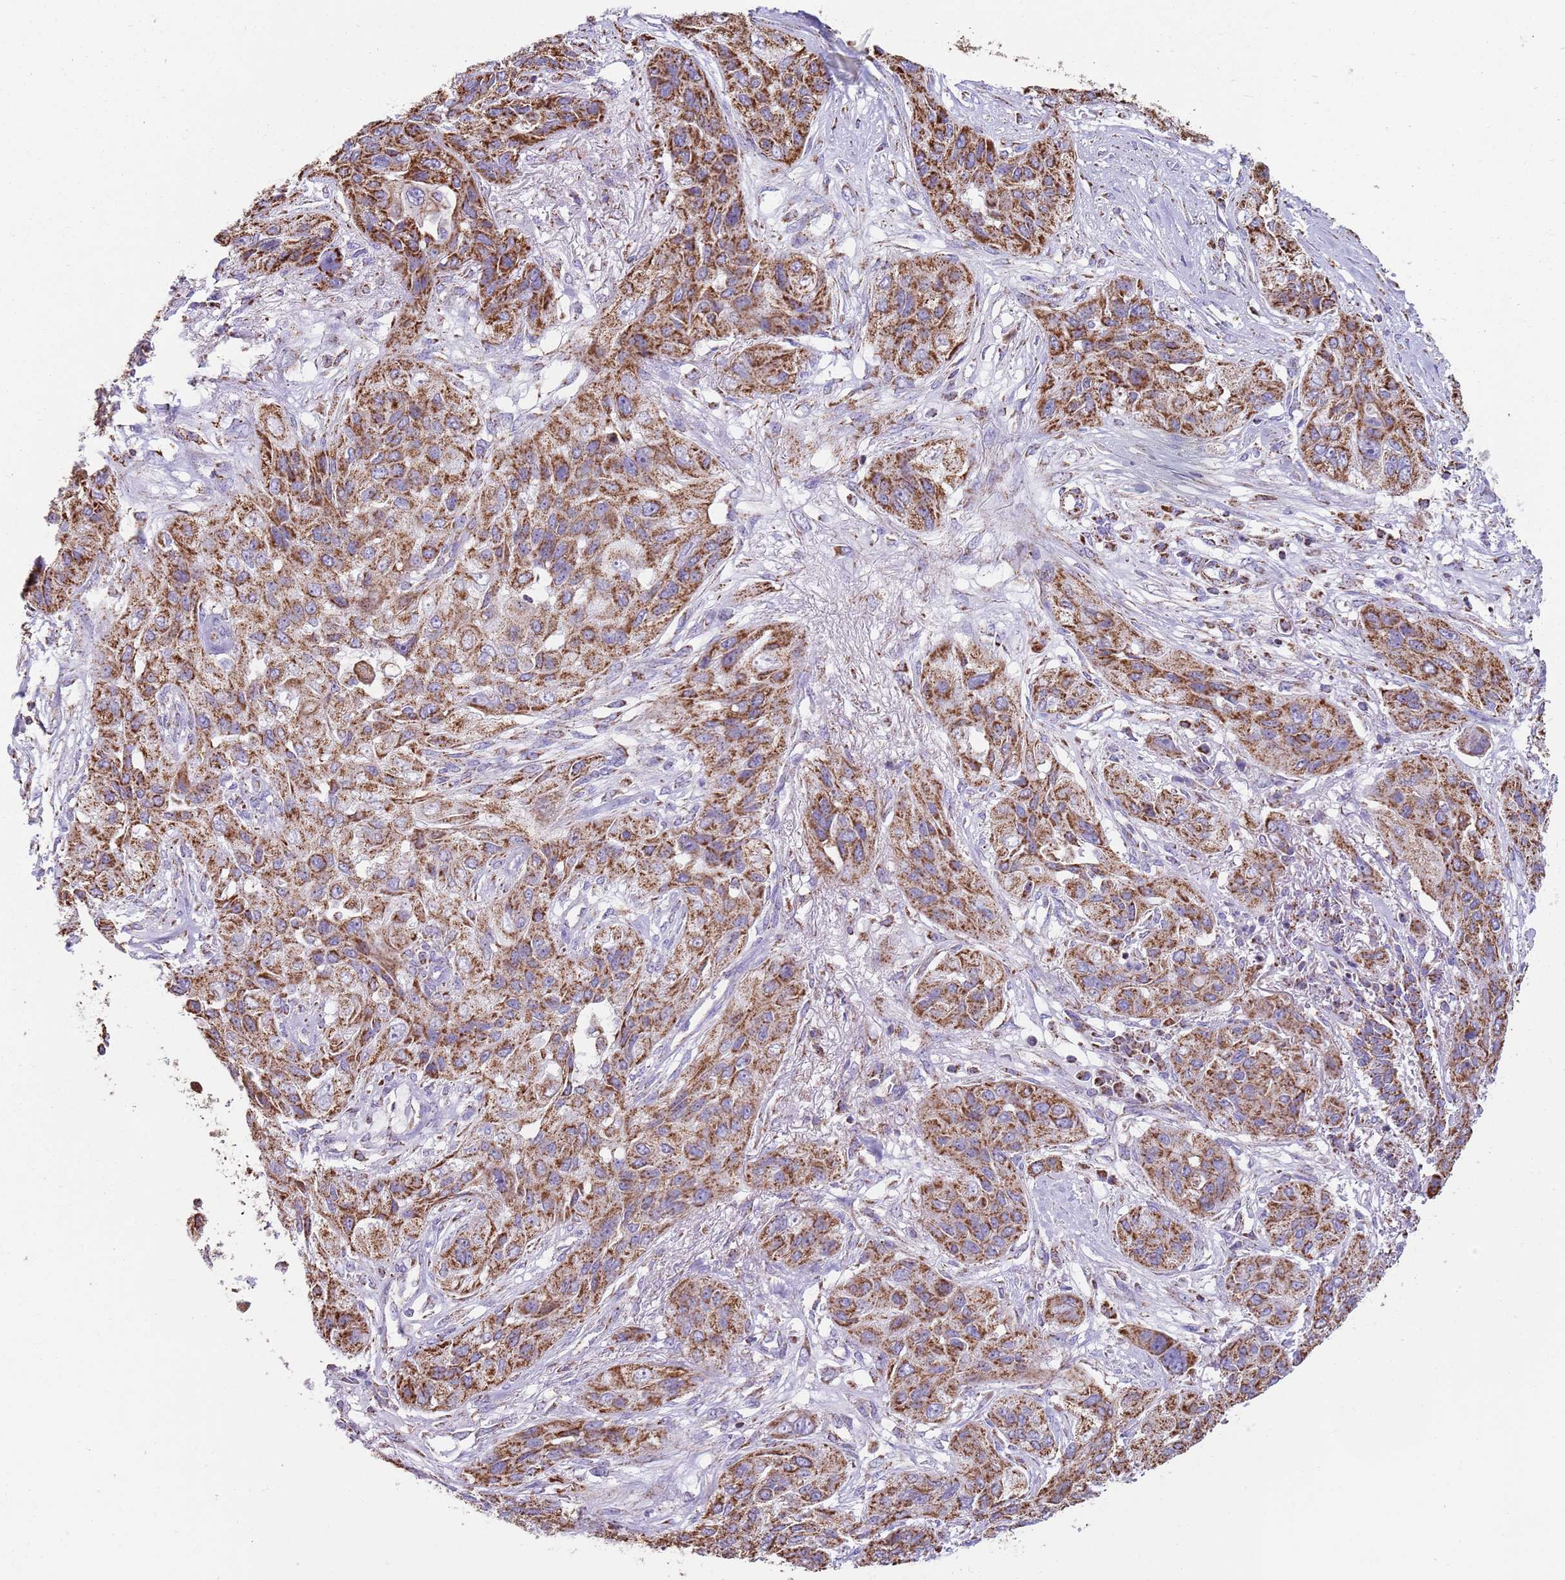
{"staining": {"intensity": "strong", "quantity": ">75%", "location": "cytoplasmic/membranous"}, "tissue": "lung cancer", "cell_type": "Tumor cells", "image_type": "cancer", "snomed": [{"axis": "morphology", "description": "Squamous cell carcinoma, NOS"}, {"axis": "topography", "description": "Lung"}], "caption": "Protein staining reveals strong cytoplasmic/membranous positivity in about >75% of tumor cells in squamous cell carcinoma (lung).", "gene": "TTLL1", "patient": {"sex": "female", "age": 70}}